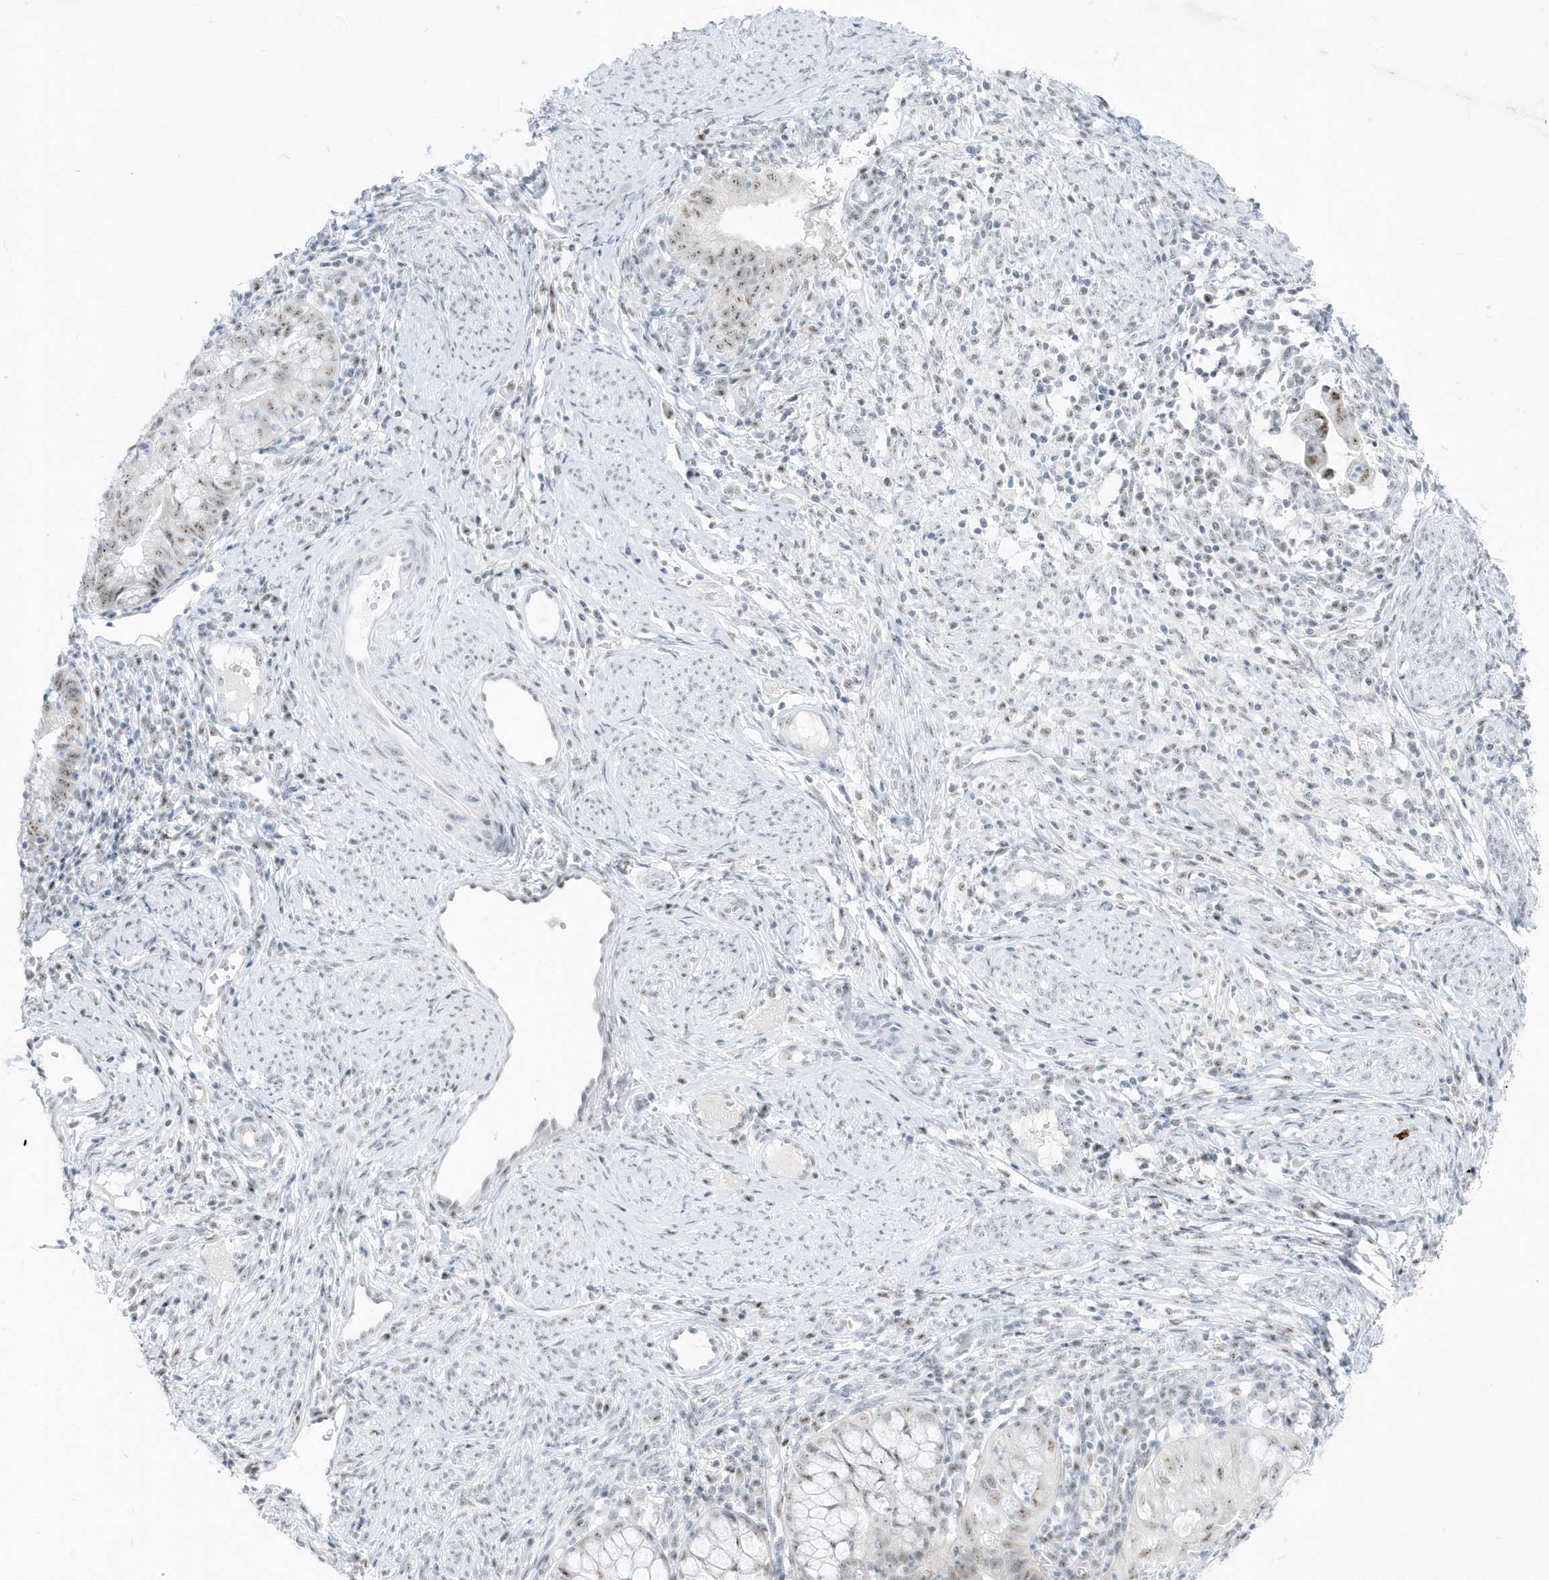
{"staining": {"intensity": "moderate", "quantity": "25%-75%", "location": "nuclear"}, "tissue": "cervical cancer", "cell_type": "Tumor cells", "image_type": "cancer", "snomed": [{"axis": "morphology", "description": "Adenocarcinoma, NOS"}, {"axis": "topography", "description": "Cervix"}], "caption": "The image demonstrates immunohistochemical staining of cervical cancer. There is moderate nuclear expression is identified in about 25%-75% of tumor cells.", "gene": "PLEKHN1", "patient": {"sex": "female", "age": 36}}